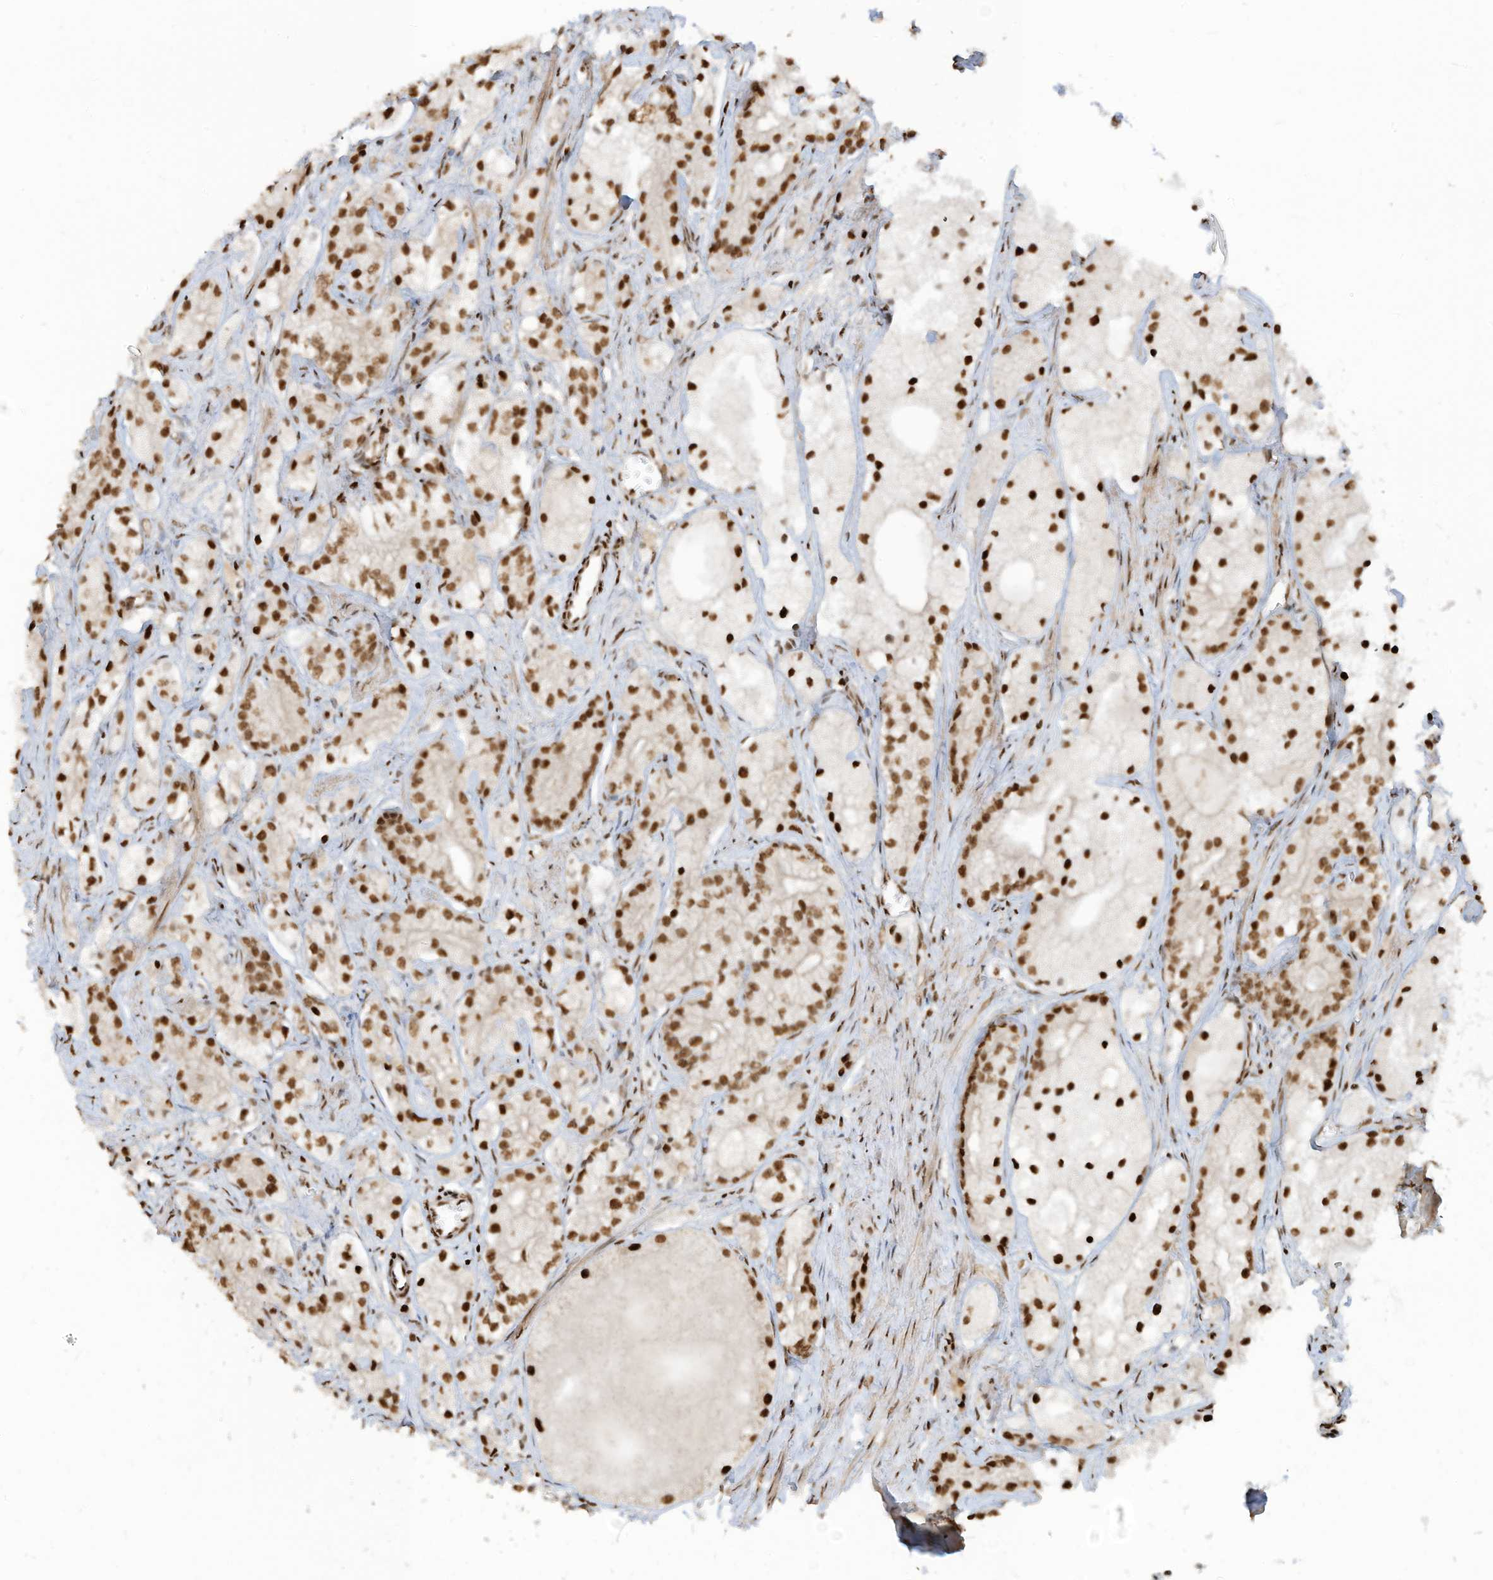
{"staining": {"intensity": "strong", "quantity": ">75%", "location": "nuclear"}, "tissue": "prostate cancer", "cell_type": "Tumor cells", "image_type": "cancer", "snomed": [{"axis": "morphology", "description": "Adenocarcinoma, Low grade"}, {"axis": "topography", "description": "Prostate"}], "caption": "Immunohistochemistry (DAB (3,3'-diaminobenzidine)) staining of prostate low-grade adenocarcinoma displays strong nuclear protein expression in approximately >75% of tumor cells.", "gene": "SAMD15", "patient": {"sex": "male", "age": 69}}